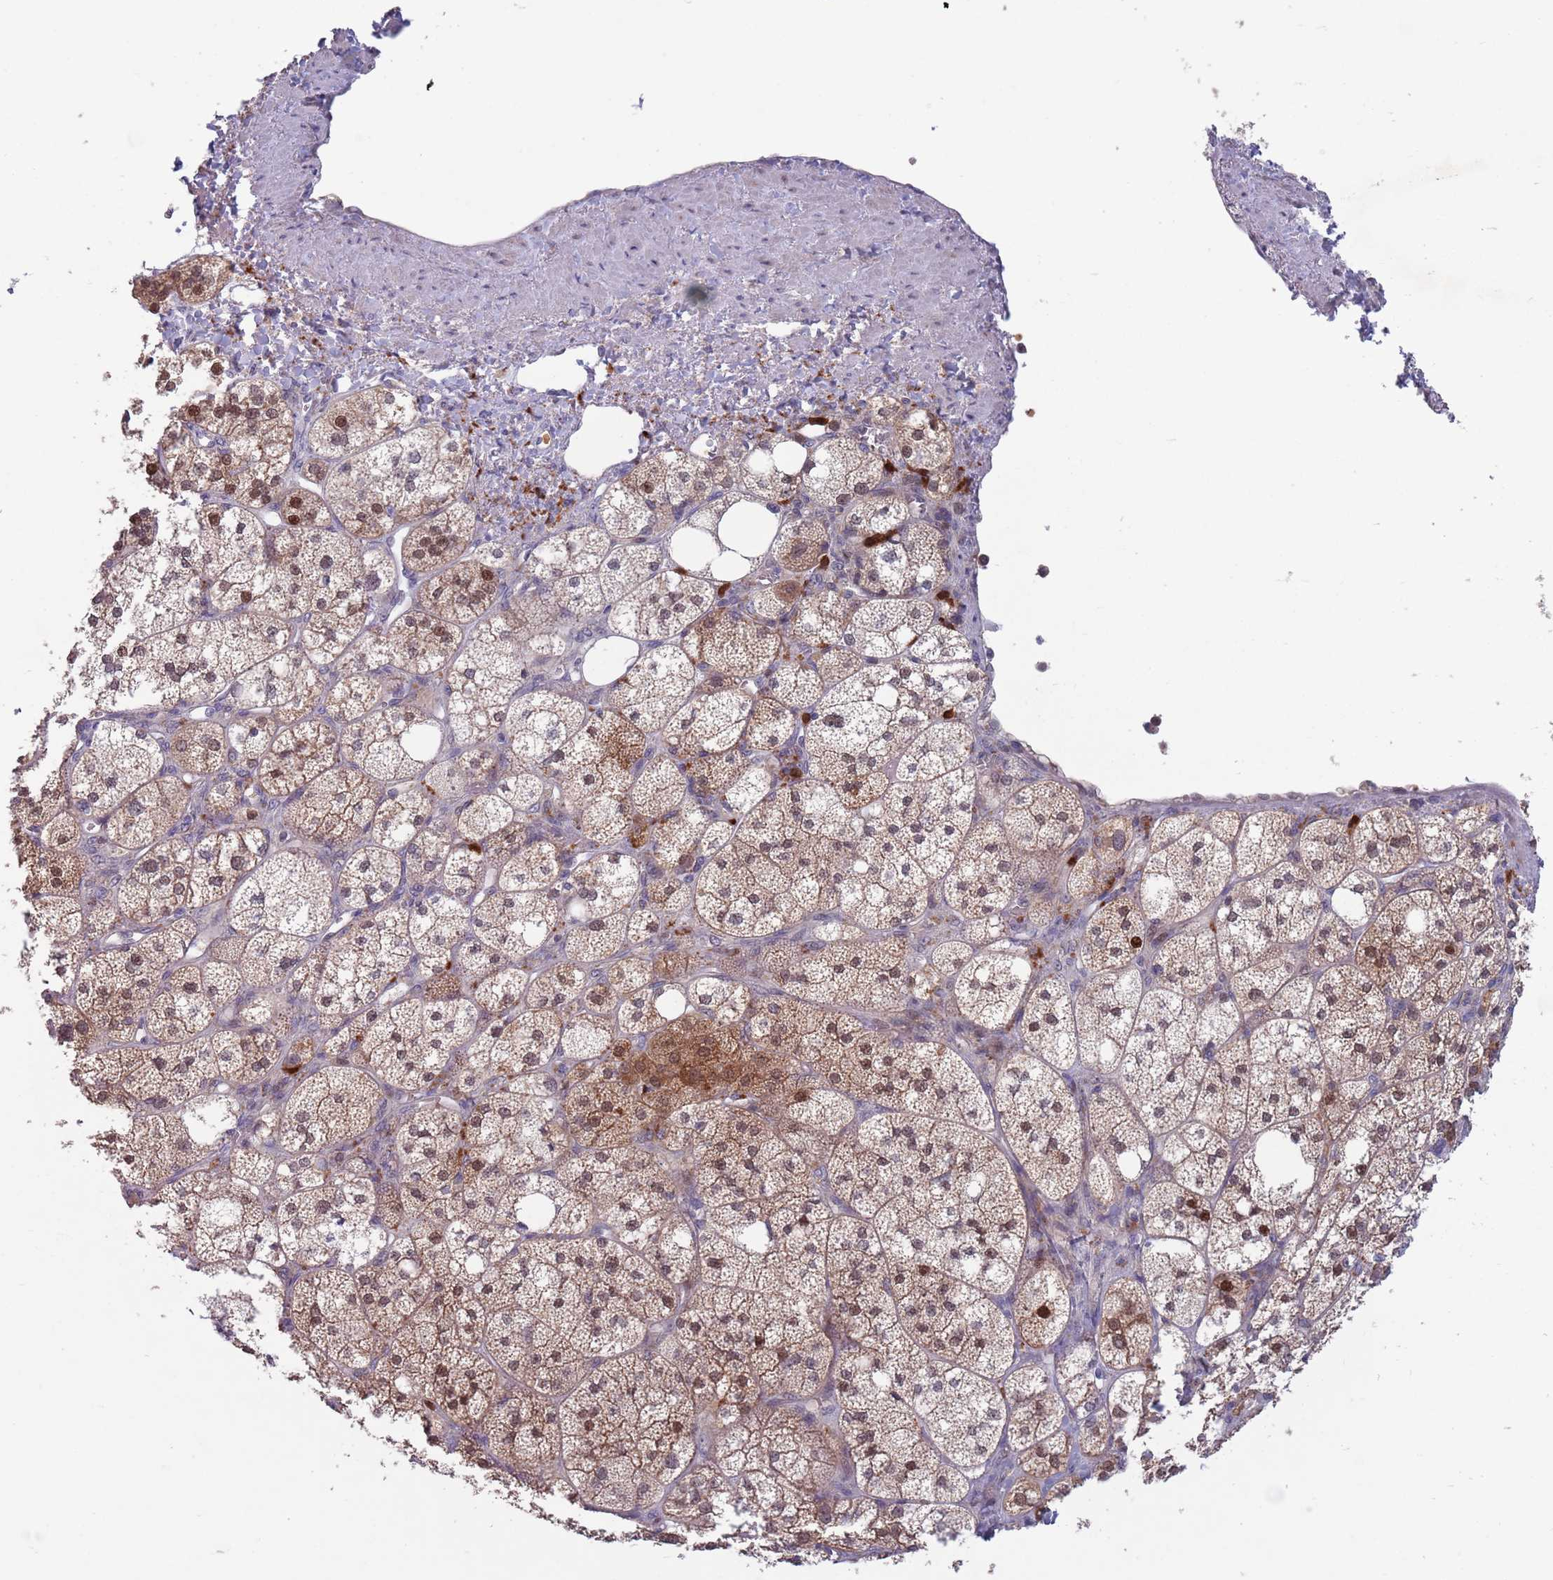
{"staining": {"intensity": "moderate", "quantity": "25%-75%", "location": "cytoplasmic/membranous"}, "tissue": "adrenal gland", "cell_type": "Glandular cells", "image_type": "normal", "snomed": [{"axis": "morphology", "description": "Normal tissue, NOS"}, {"axis": "topography", "description": "Adrenal gland"}], "caption": "High-magnification brightfield microscopy of benign adrenal gland stained with DAB (brown) and counterstained with hematoxylin (blue). glandular cells exhibit moderate cytoplasmic/membranous staining is identified in approximately25%-75% of cells.", "gene": "TYW1B", "patient": {"sex": "male", "age": 61}}